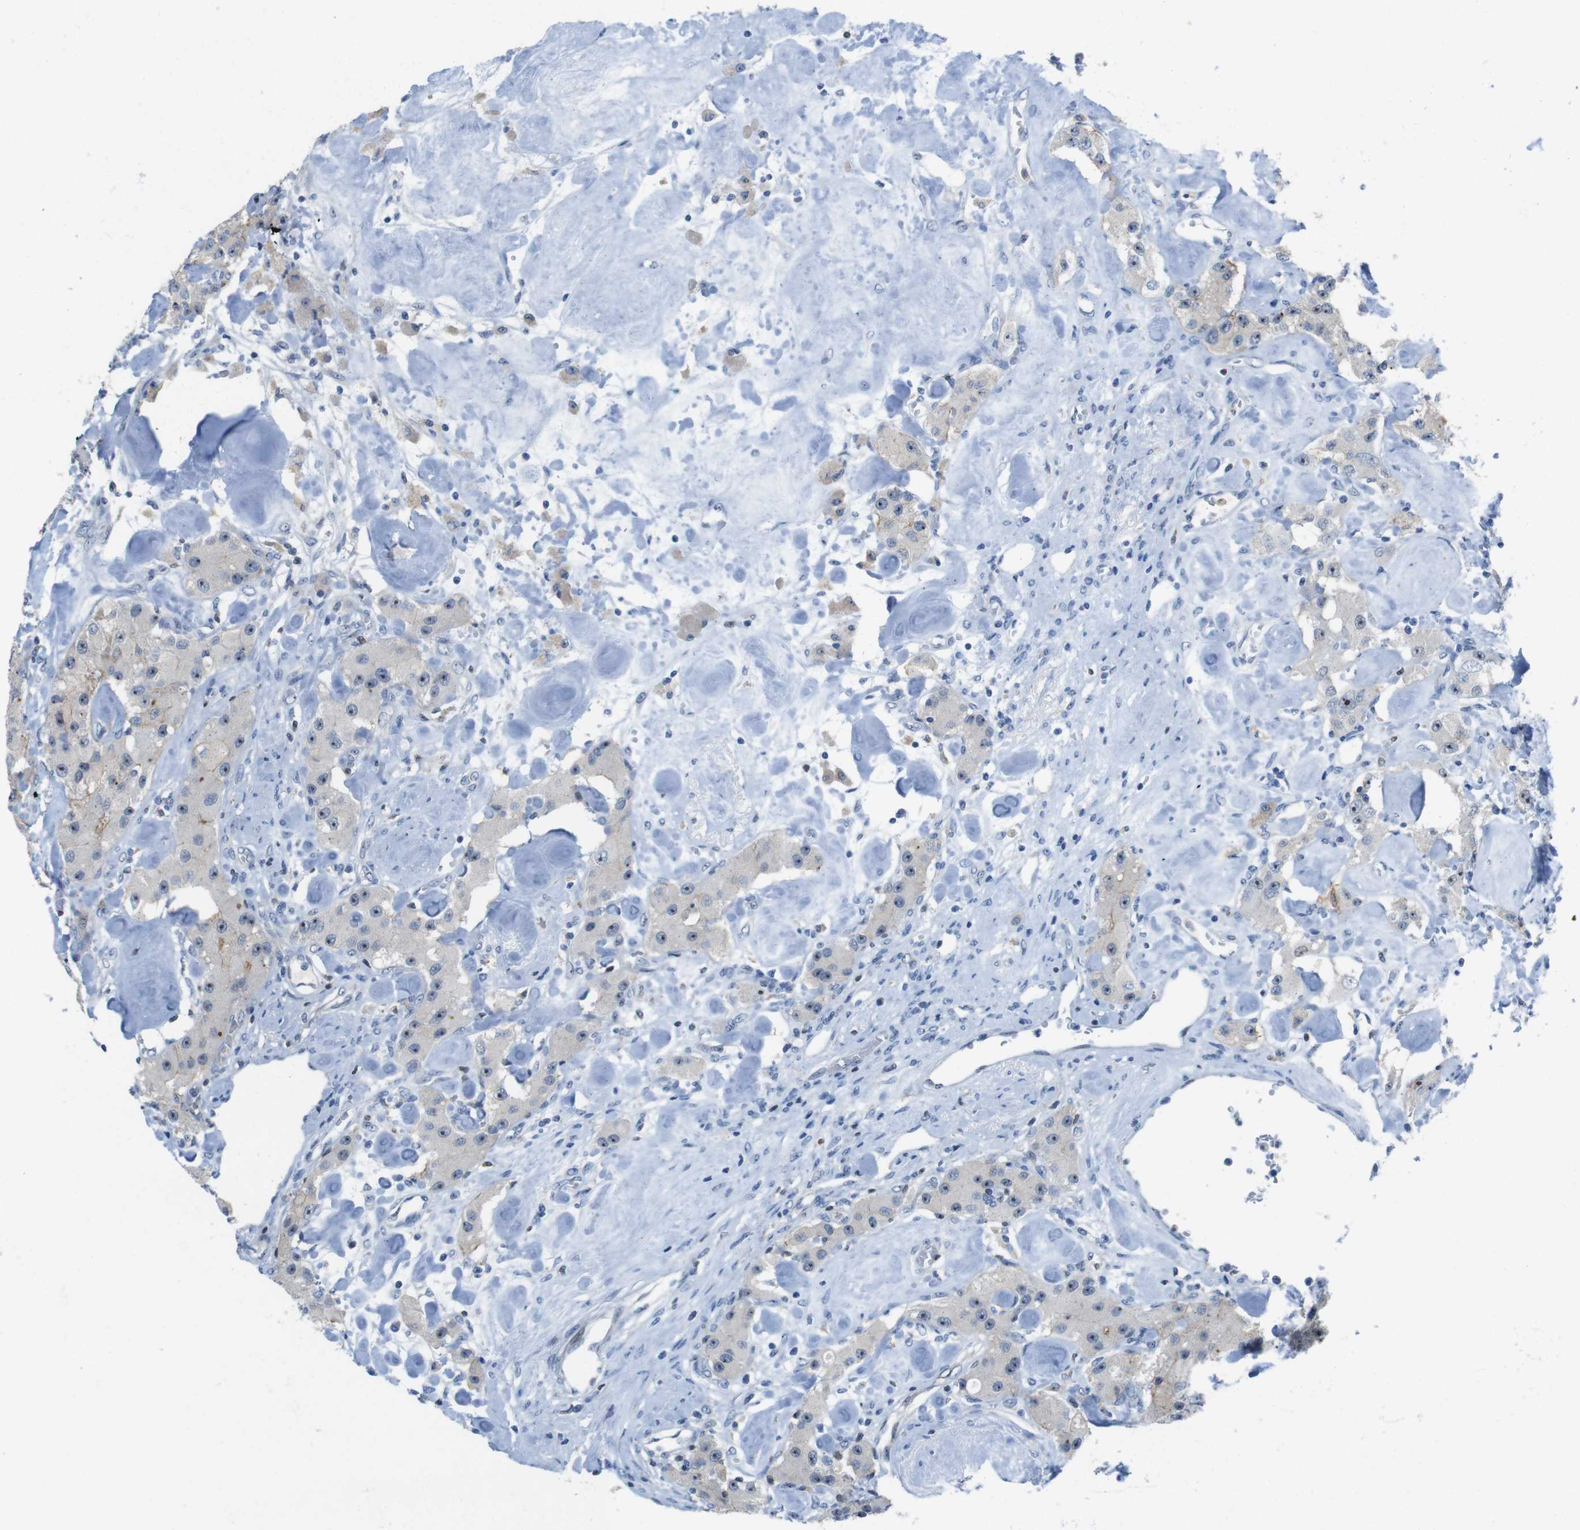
{"staining": {"intensity": "weak", "quantity": ">75%", "location": "cytoplasmic/membranous"}, "tissue": "carcinoid", "cell_type": "Tumor cells", "image_type": "cancer", "snomed": [{"axis": "morphology", "description": "Carcinoid, malignant, NOS"}, {"axis": "topography", "description": "Pancreas"}], "caption": "Protein staining demonstrates weak cytoplasmic/membranous expression in approximately >75% of tumor cells in carcinoid (malignant).", "gene": "TJP3", "patient": {"sex": "male", "age": 41}}